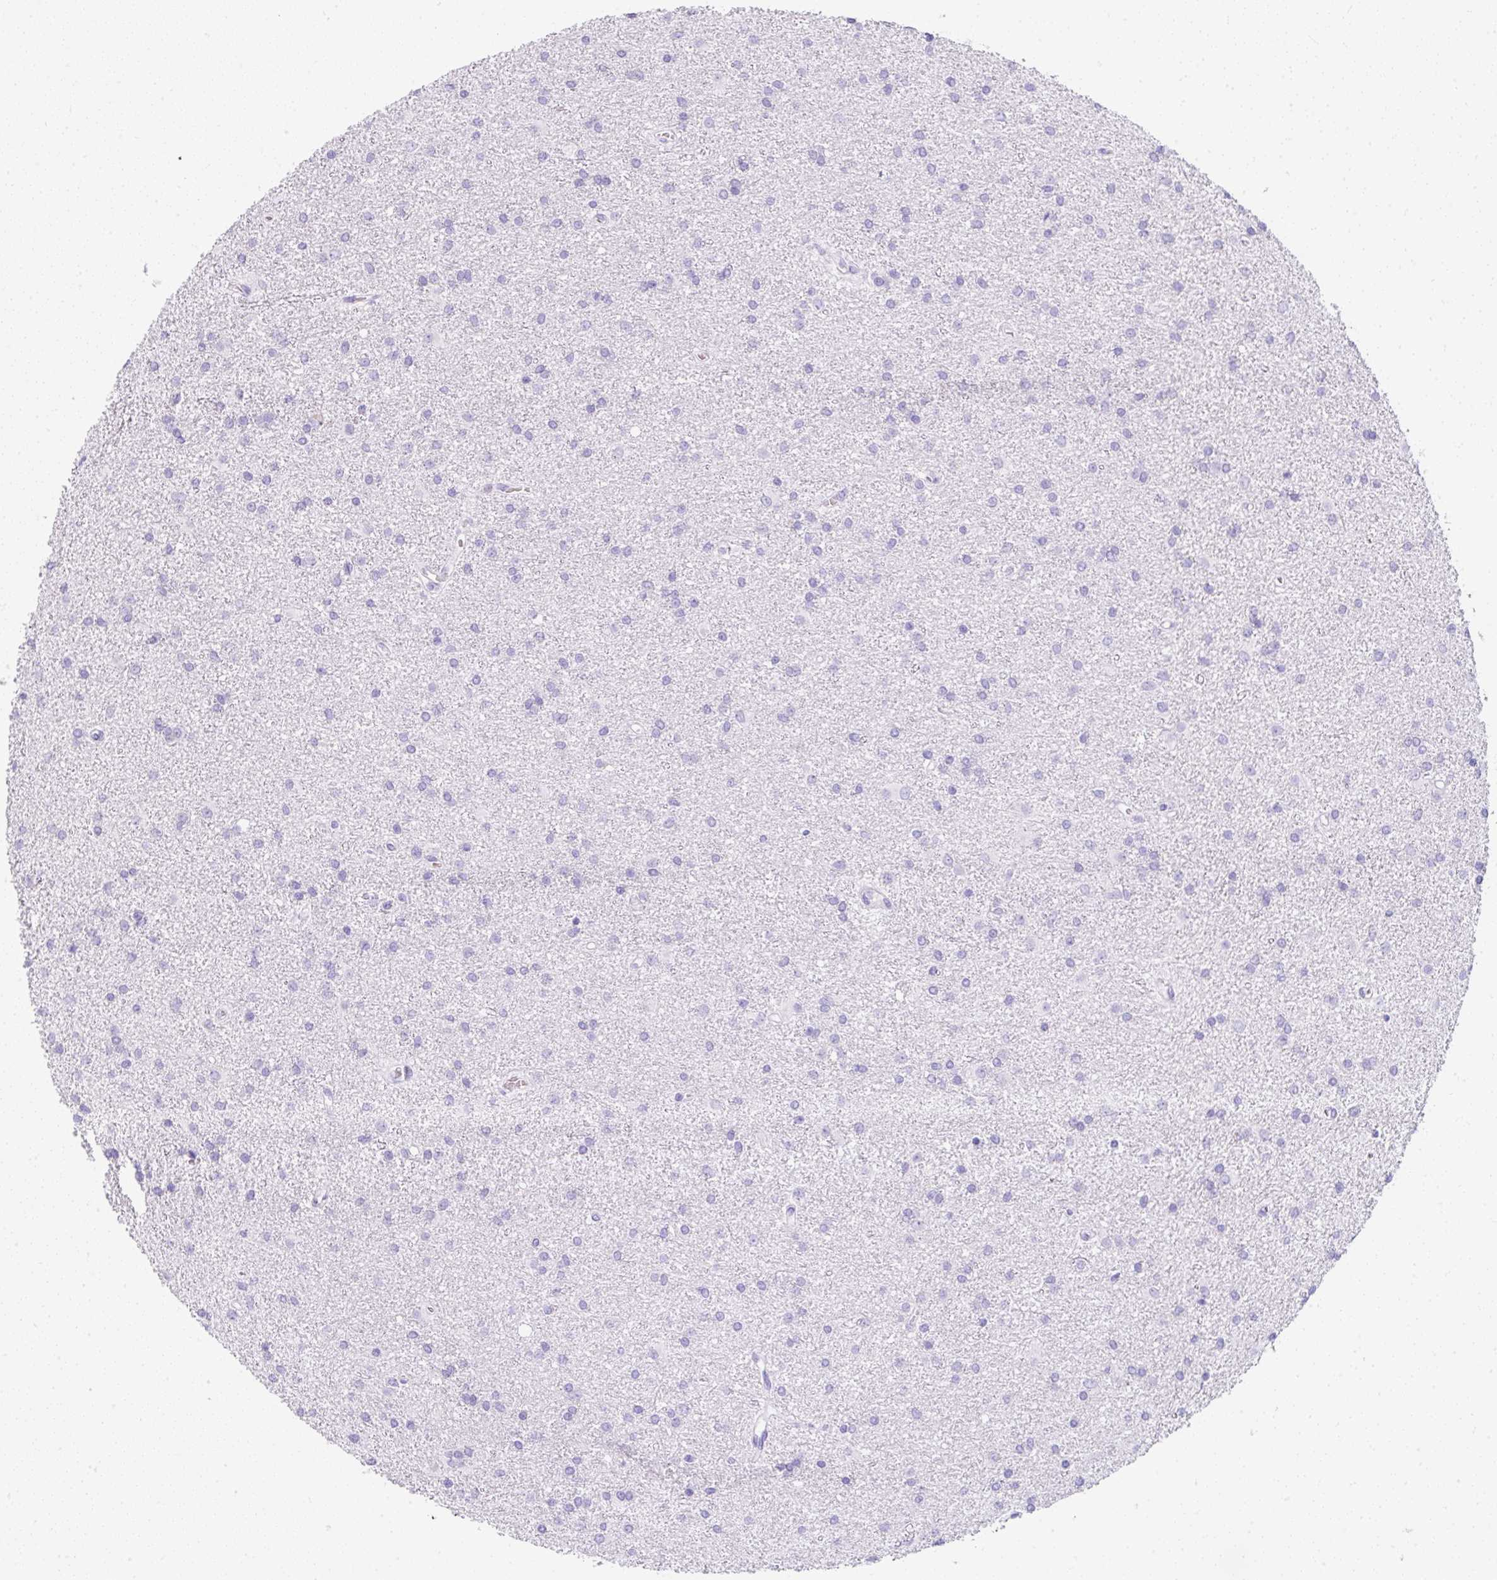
{"staining": {"intensity": "negative", "quantity": "none", "location": "none"}, "tissue": "glioma", "cell_type": "Tumor cells", "image_type": "cancer", "snomed": [{"axis": "morphology", "description": "Glioma, malignant, High grade"}, {"axis": "topography", "description": "Brain"}], "caption": "Immunohistochemistry (IHC) of malignant glioma (high-grade) shows no staining in tumor cells. The staining is performed using DAB (3,3'-diaminobenzidine) brown chromogen with nuclei counter-stained in using hematoxylin.", "gene": "DTX4", "patient": {"sex": "female", "age": 50}}